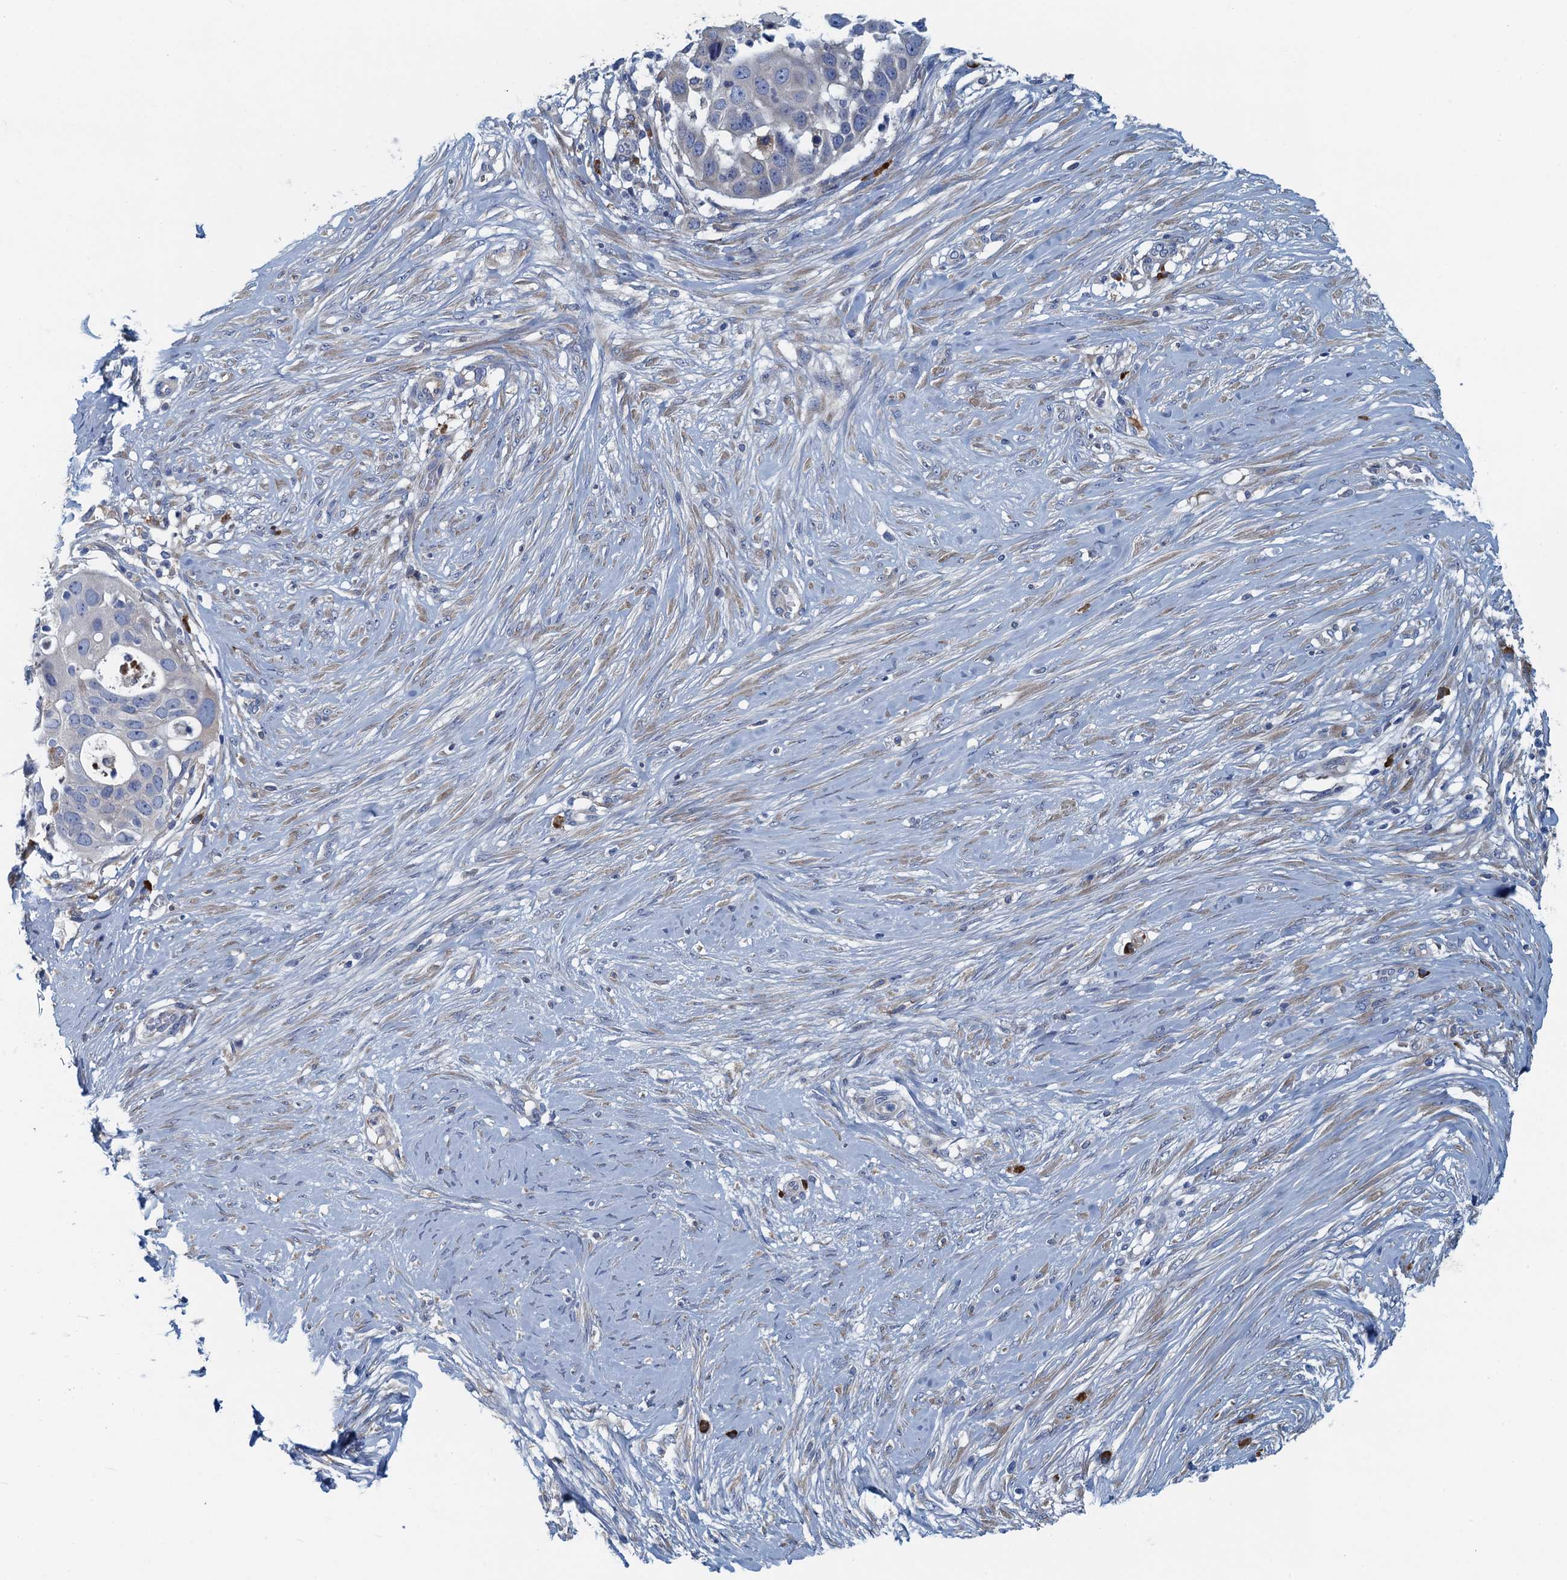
{"staining": {"intensity": "negative", "quantity": "none", "location": "none"}, "tissue": "skin cancer", "cell_type": "Tumor cells", "image_type": "cancer", "snomed": [{"axis": "morphology", "description": "Squamous cell carcinoma, NOS"}, {"axis": "topography", "description": "Skin"}], "caption": "Immunohistochemical staining of human skin squamous cell carcinoma demonstrates no significant staining in tumor cells.", "gene": "MYDGF", "patient": {"sex": "female", "age": 44}}